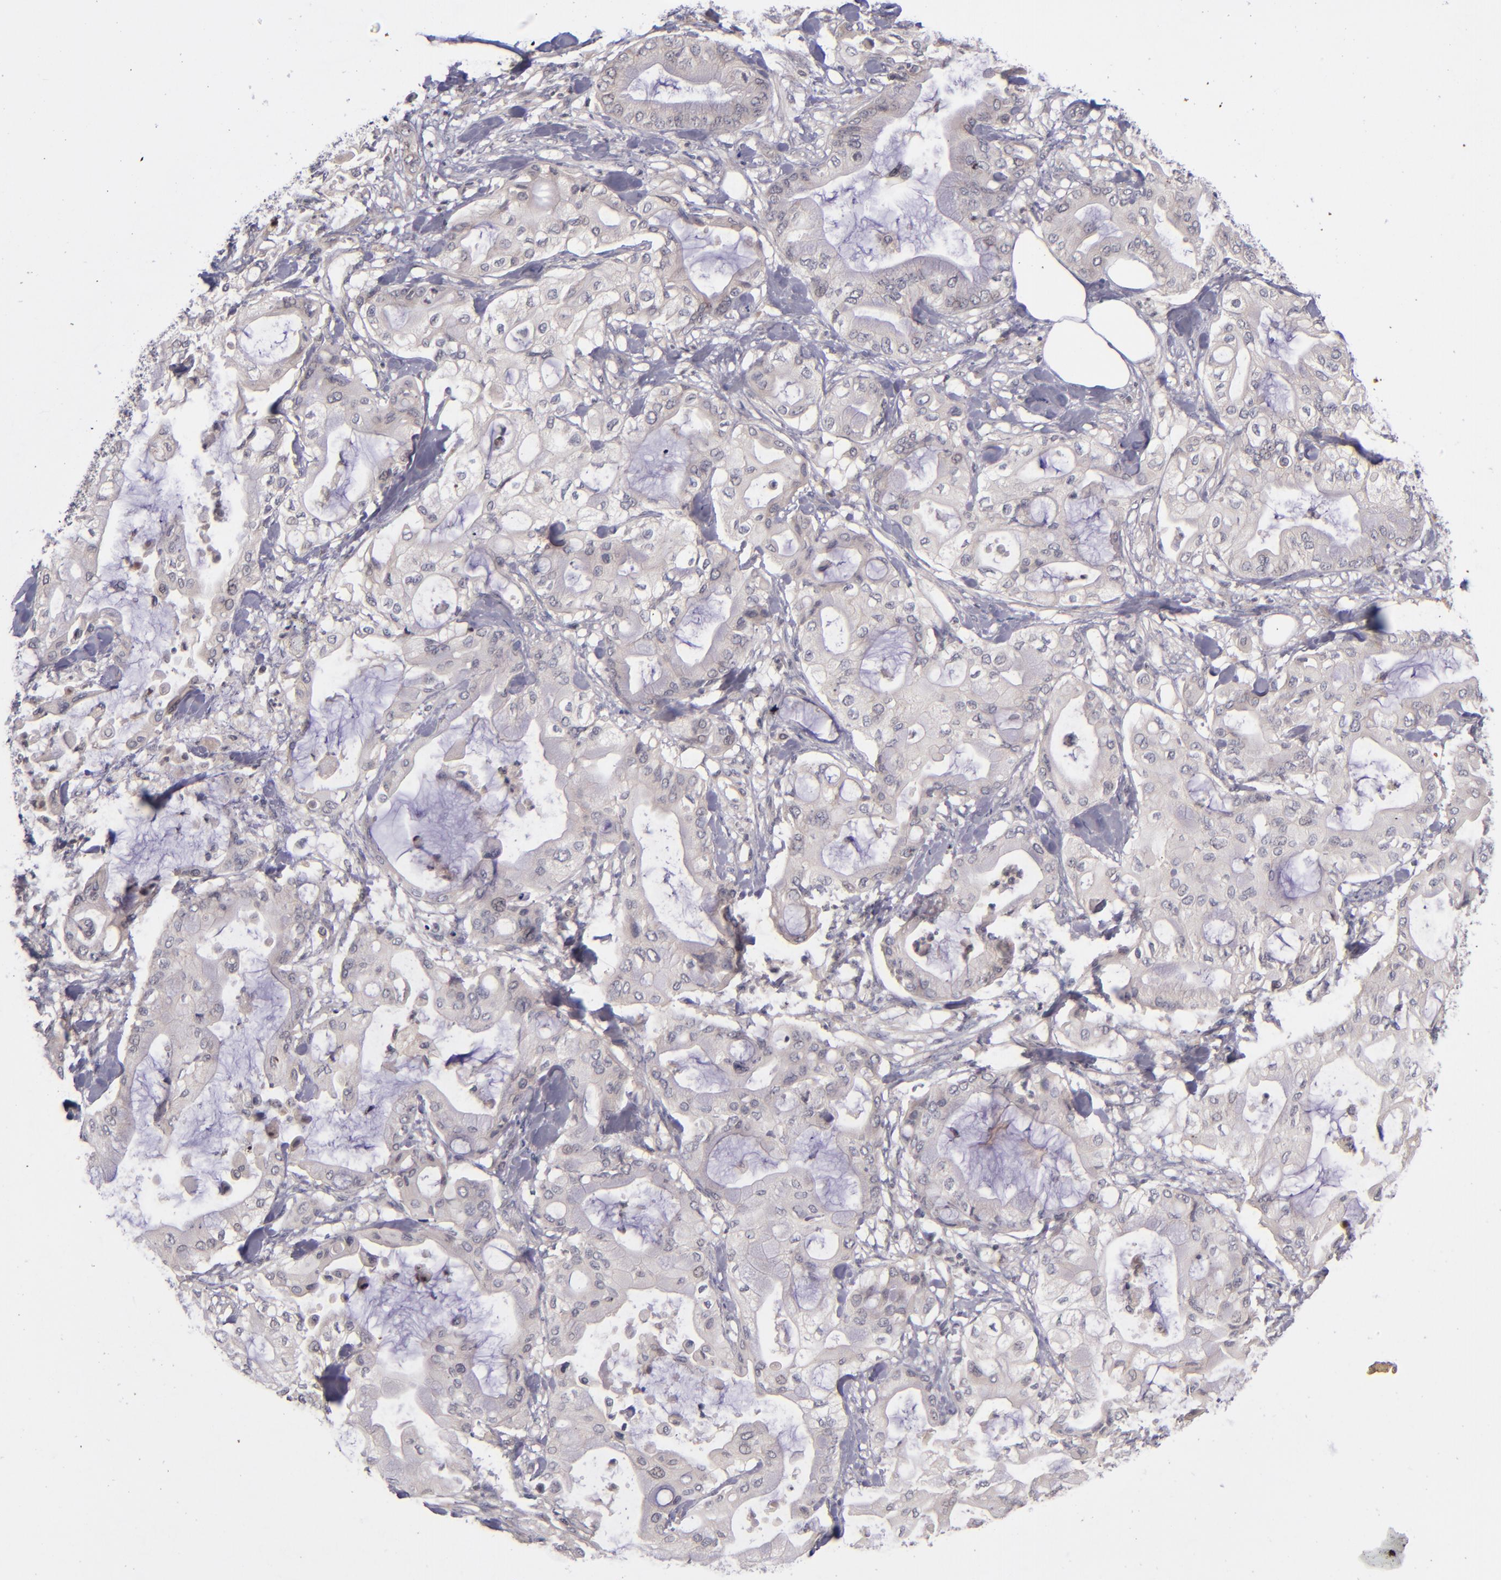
{"staining": {"intensity": "negative", "quantity": "none", "location": "none"}, "tissue": "pancreatic cancer", "cell_type": "Tumor cells", "image_type": "cancer", "snomed": [{"axis": "morphology", "description": "Adenocarcinoma, NOS"}, {"axis": "morphology", "description": "Adenocarcinoma, metastatic, NOS"}, {"axis": "topography", "description": "Lymph node"}, {"axis": "topography", "description": "Pancreas"}, {"axis": "topography", "description": "Duodenum"}], "caption": "High power microscopy histopathology image of an IHC image of pancreatic metastatic adenocarcinoma, revealing no significant positivity in tumor cells.", "gene": "TSC2", "patient": {"sex": "female", "age": 64}}